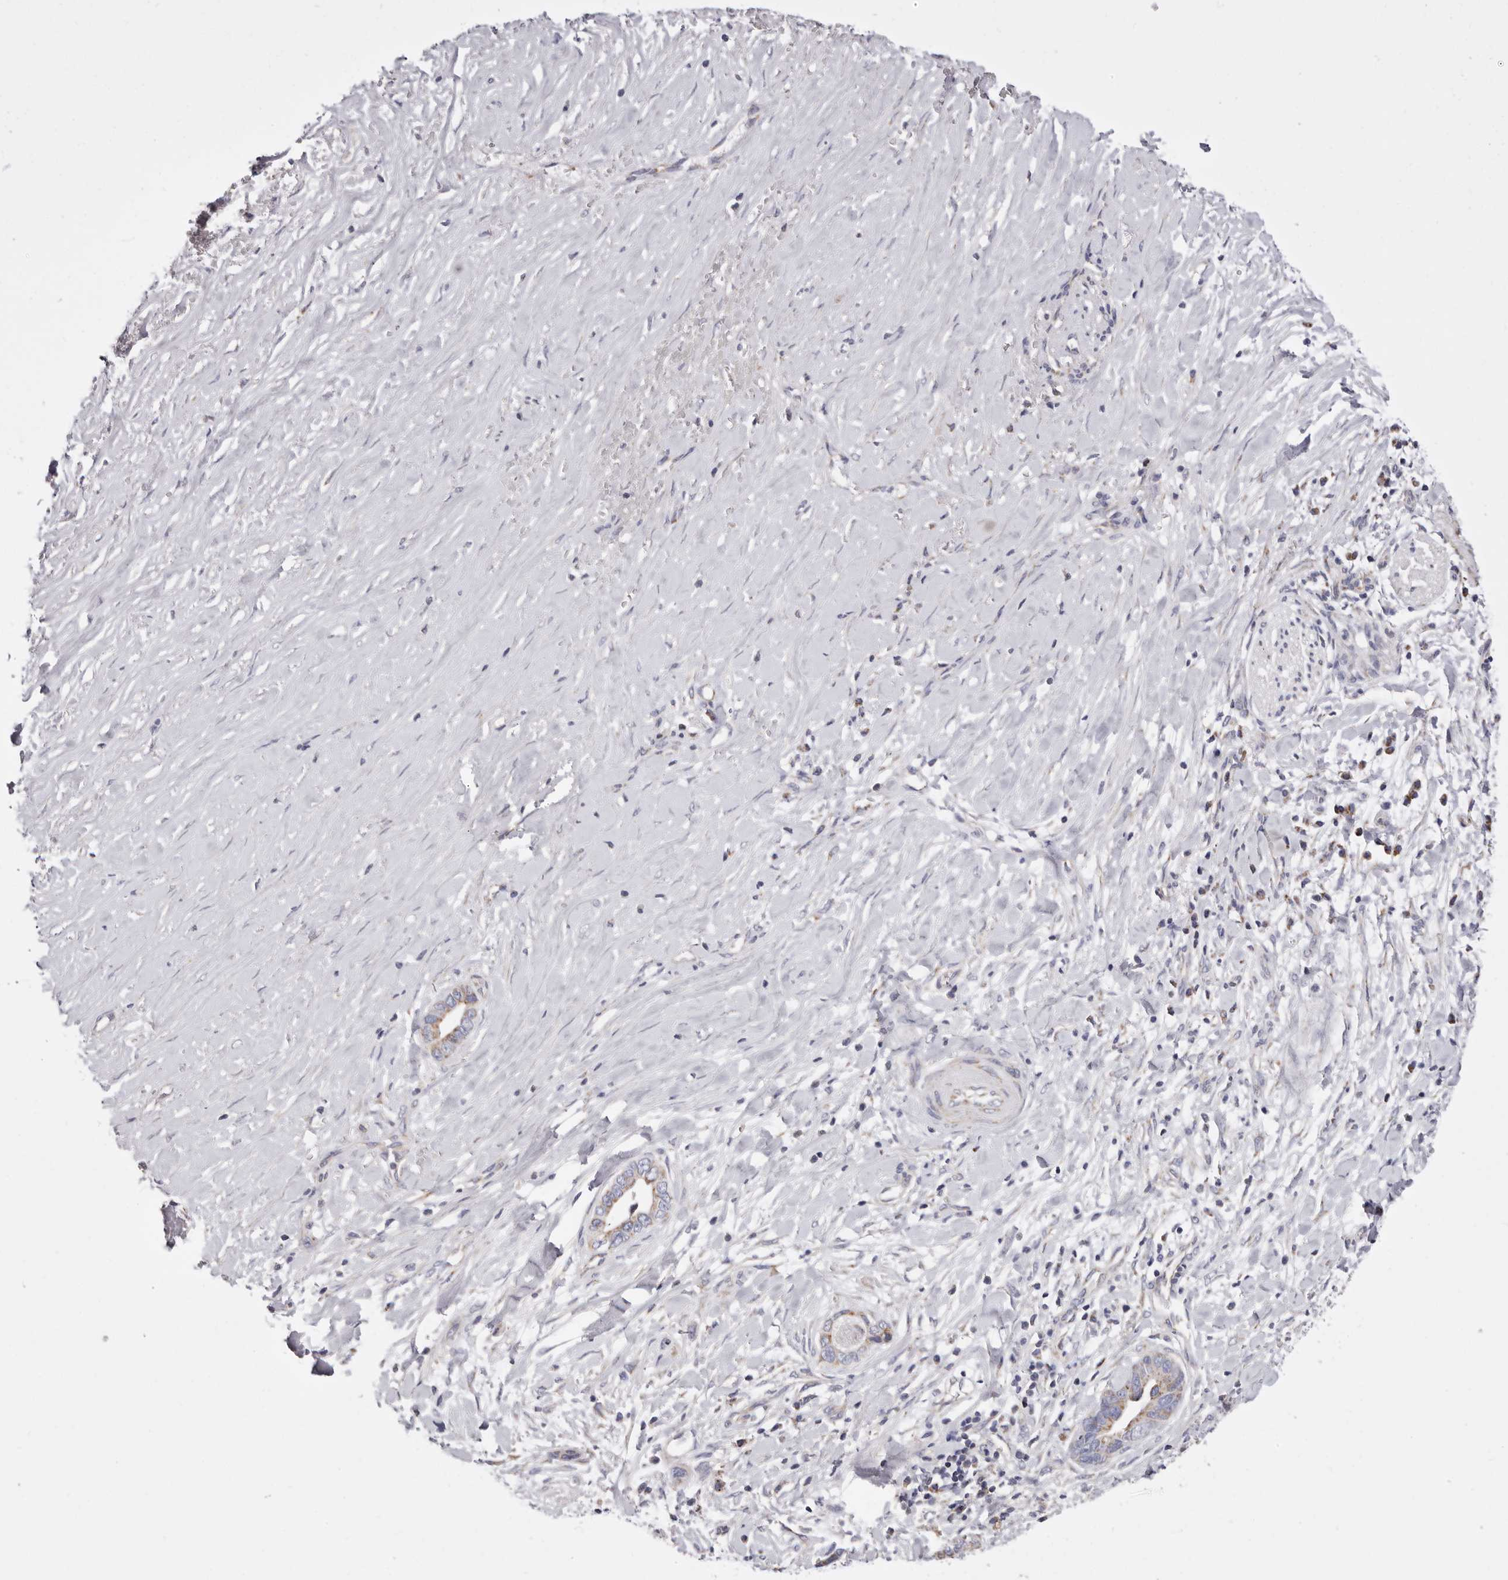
{"staining": {"intensity": "moderate", "quantity": "25%-75%", "location": "cytoplasmic/membranous"}, "tissue": "liver cancer", "cell_type": "Tumor cells", "image_type": "cancer", "snomed": [{"axis": "morphology", "description": "Cholangiocarcinoma"}, {"axis": "topography", "description": "Liver"}], "caption": "IHC image of neoplastic tissue: human liver cancer (cholangiocarcinoma) stained using IHC demonstrates medium levels of moderate protein expression localized specifically in the cytoplasmic/membranous of tumor cells, appearing as a cytoplasmic/membranous brown color.", "gene": "RSPO2", "patient": {"sex": "female", "age": 79}}